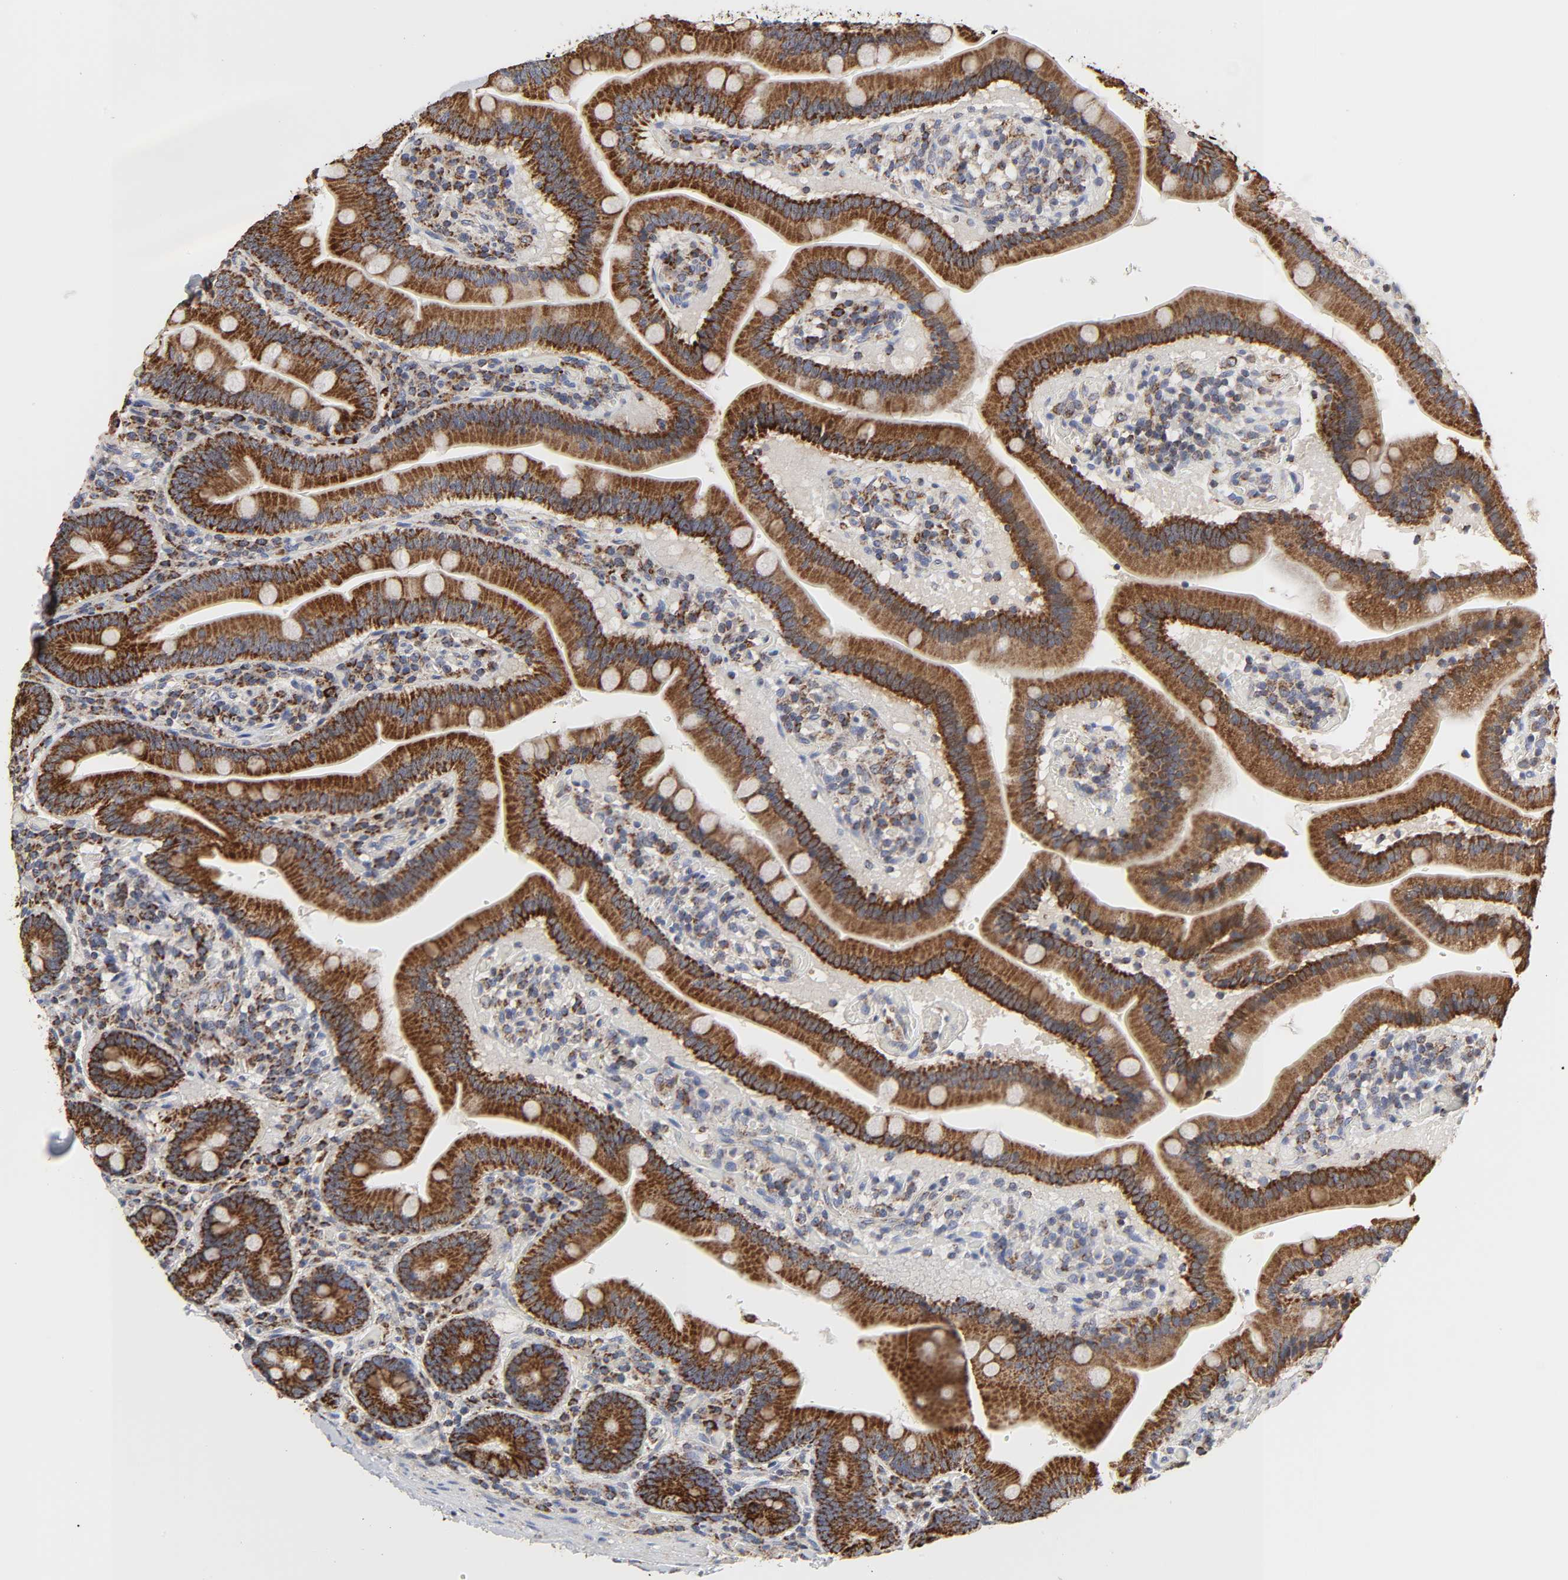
{"staining": {"intensity": "strong", "quantity": ">75%", "location": "cytoplasmic/membranous"}, "tissue": "duodenum", "cell_type": "Glandular cells", "image_type": "normal", "snomed": [{"axis": "morphology", "description": "Normal tissue, NOS"}, {"axis": "topography", "description": "Duodenum"}], "caption": "This is a photomicrograph of immunohistochemistry (IHC) staining of benign duodenum, which shows strong expression in the cytoplasmic/membranous of glandular cells.", "gene": "COX6B1", "patient": {"sex": "male", "age": 66}}